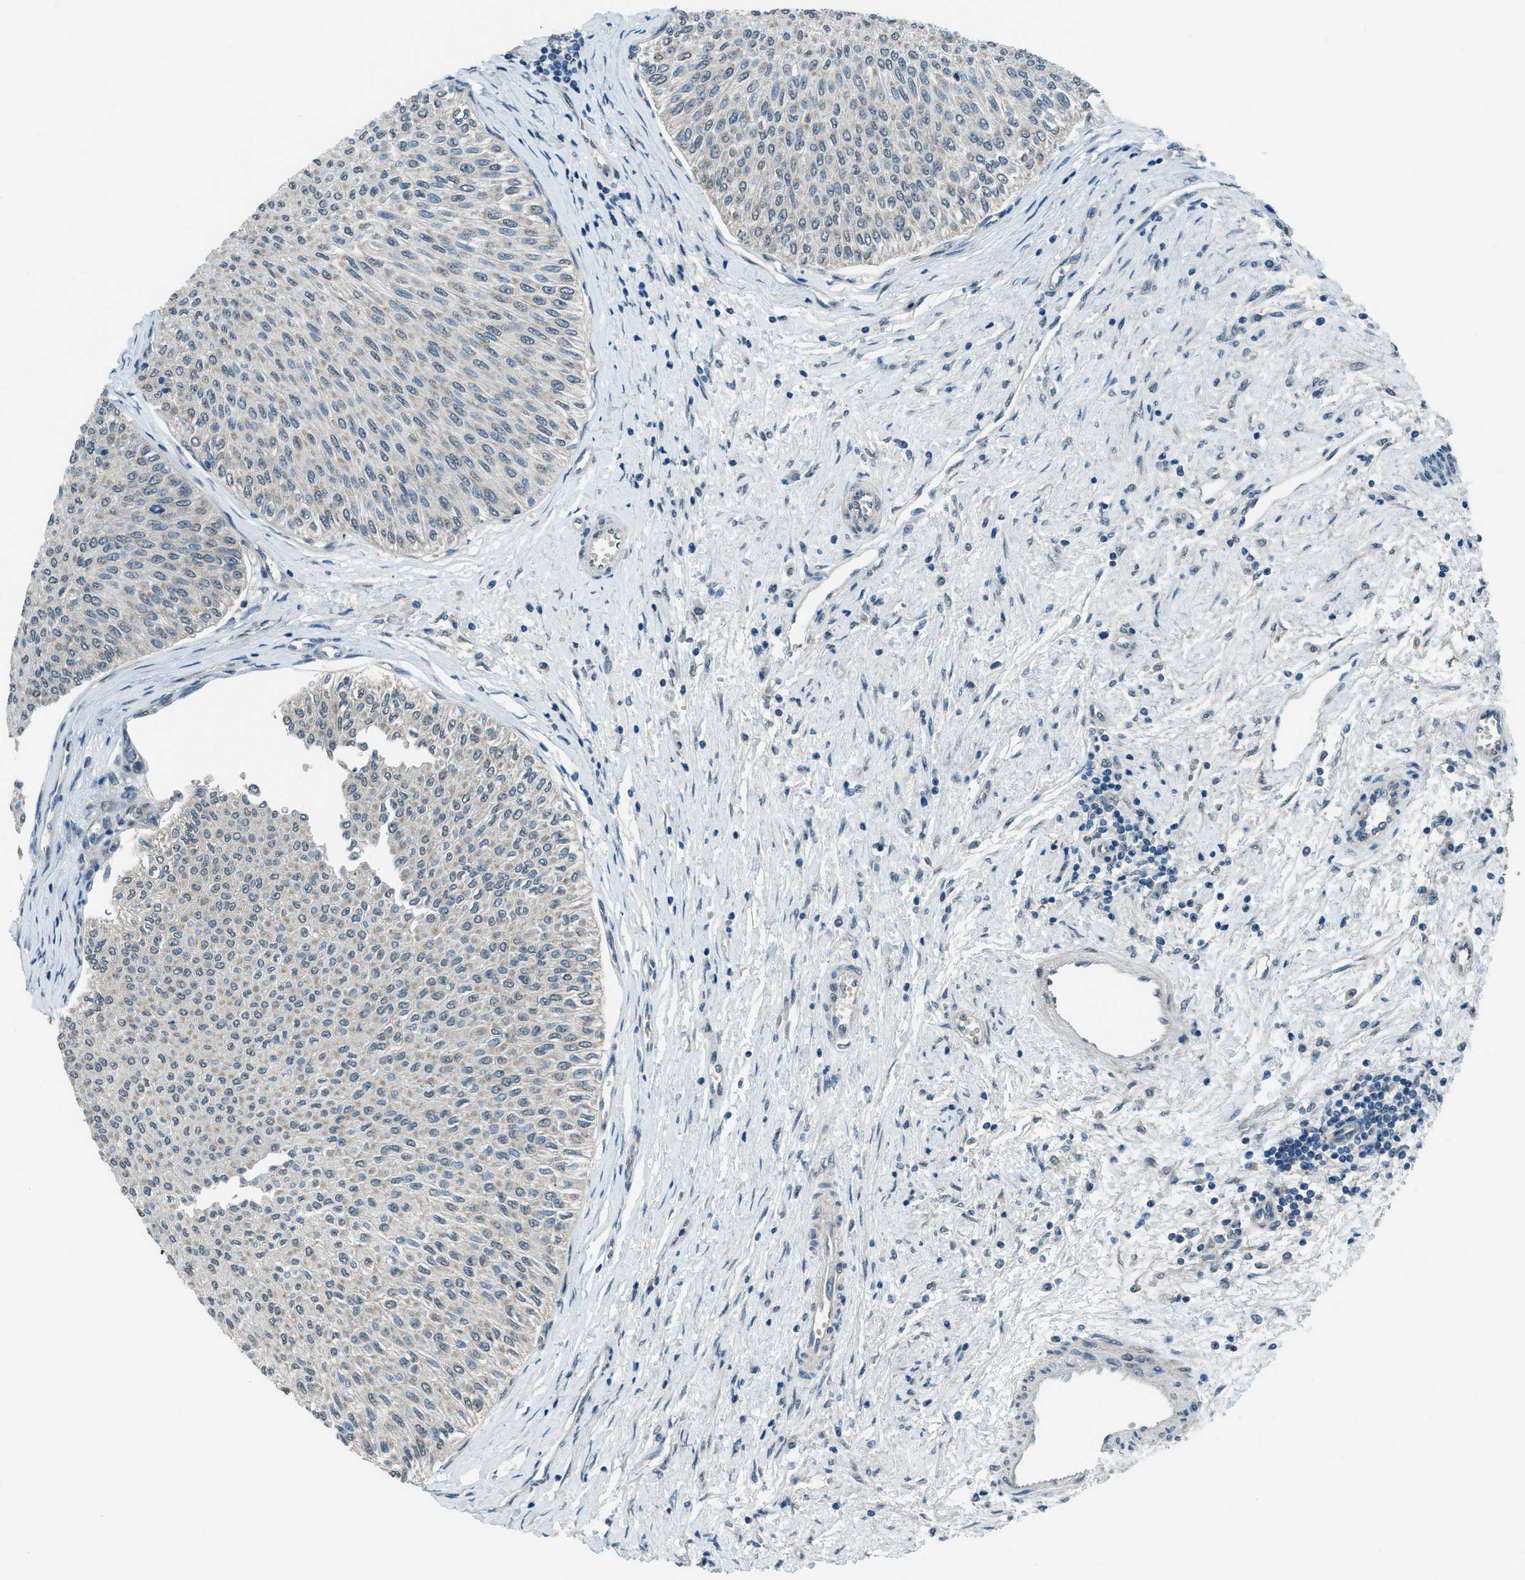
{"staining": {"intensity": "weak", "quantity": "25%-75%", "location": "cytoplasmic/membranous"}, "tissue": "urothelial cancer", "cell_type": "Tumor cells", "image_type": "cancer", "snomed": [{"axis": "morphology", "description": "Urothelial carcinoma, Low grade"}, {"axis": "topography", "description": "Urinary bladder"}], "caption": "Tumor cells exhibit low levels of weak cytoplasmic/membranous staining in approximately 25%-75% of cells in human low-grade urothelial carcinoma.", "gene": "NPEPL1", "patient": {"sex": "male", "age": 78}}